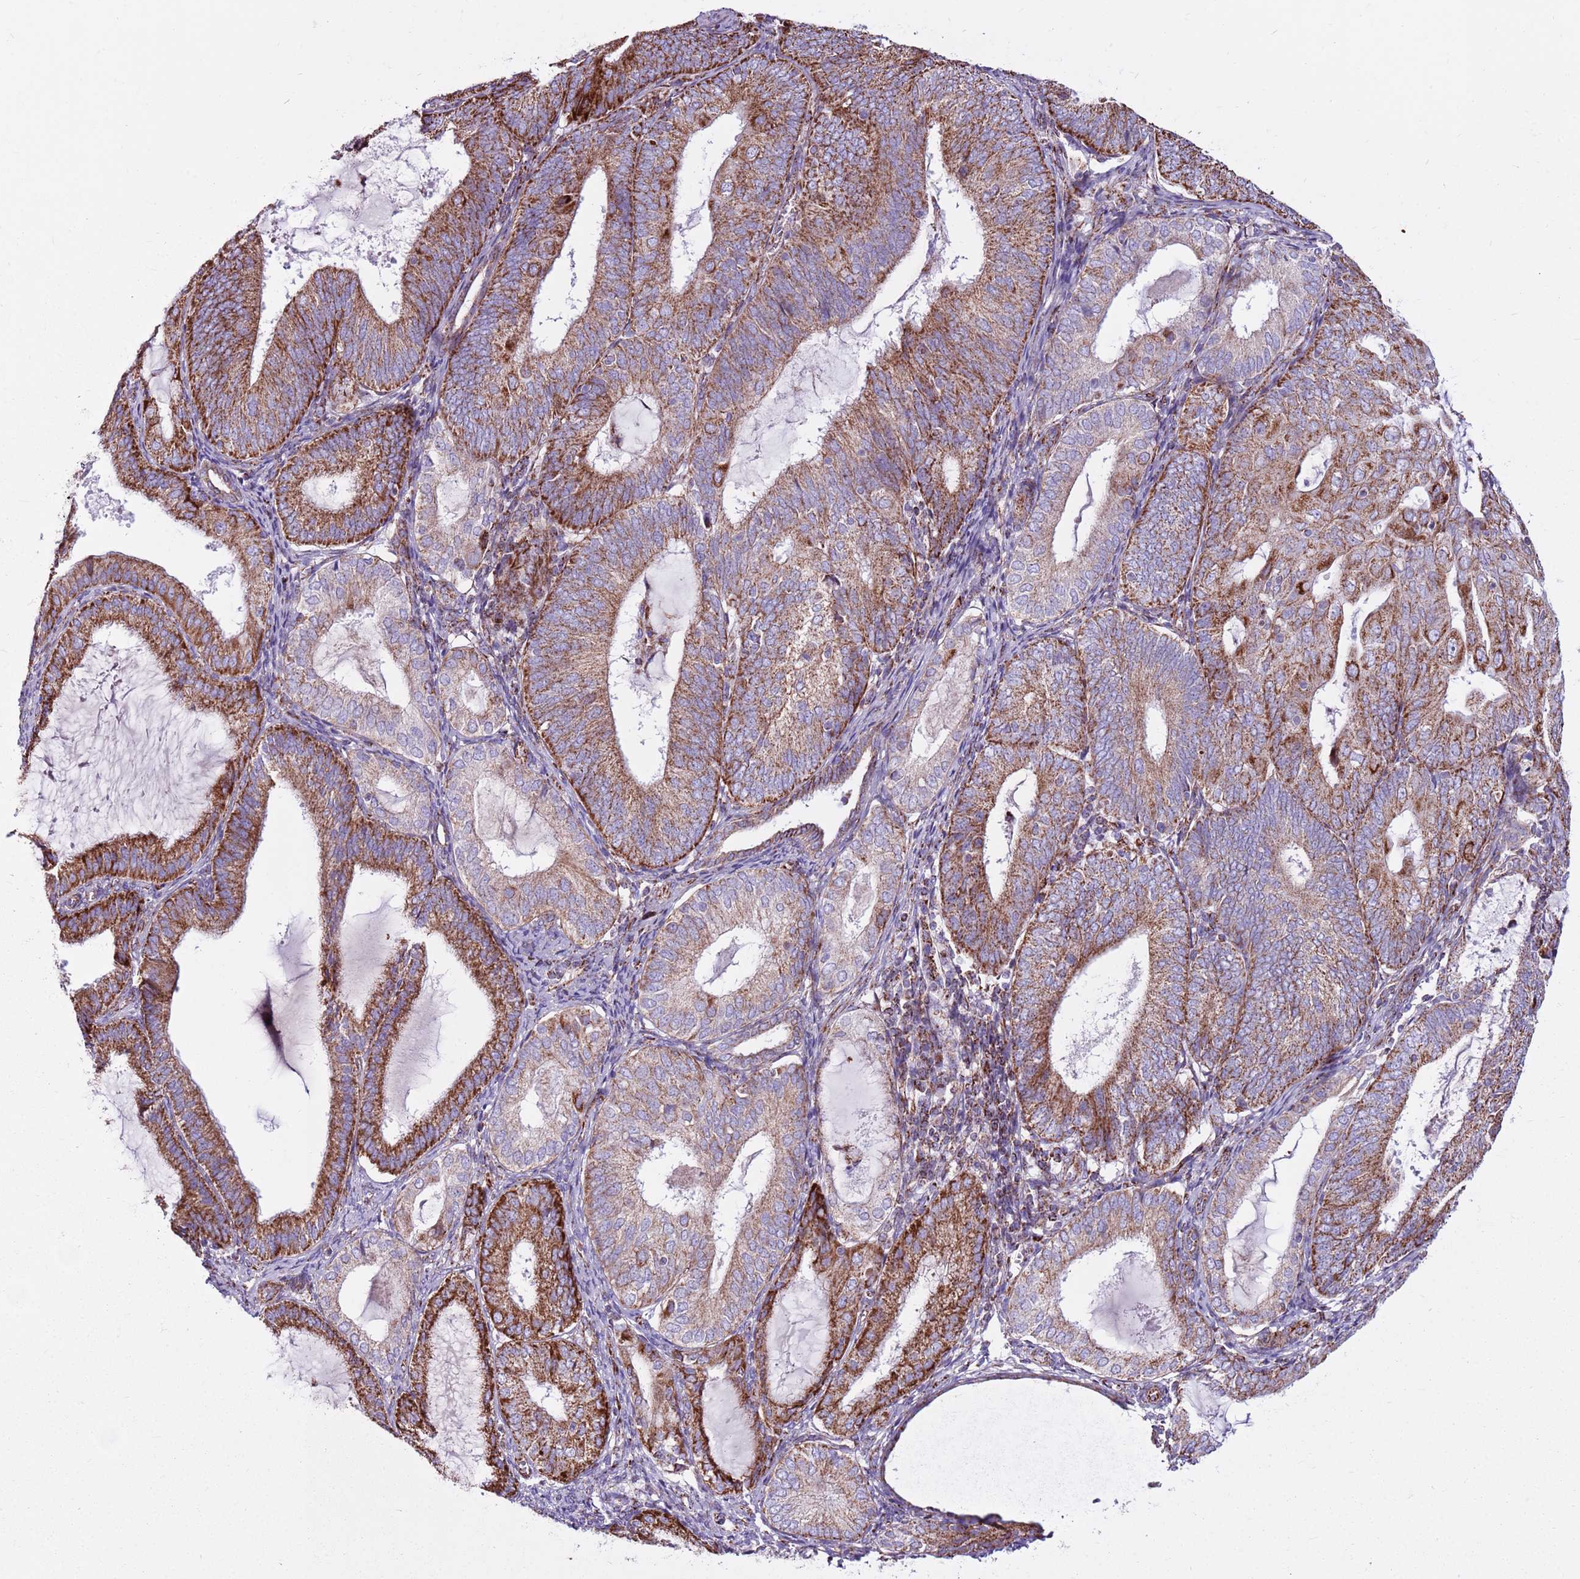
{"staining": {"intensity": "strong", "quantity": ">75%", "location": "cytoplasmic/membranous"}, "tissue": "endometrial cancer", "cell_type": "Tumor cells", "image_type": "cancer", "snomed": [{"axis": "morphology", "description": "Adenocarcinoma, NOS"}, {"axis": "topography", "description": "Endometrium"}], "caption": "Endometrial adenocarcinoma tissue reveals strong cytoplasmic/membranous staining in about >75% of tumor cells The staining was performed using DAB to visualize the protein expression in brown, while the nuclei were stained in blue with hematoxylin (Magnification: 20x).", "gene": "HECTD4", "patient": {"sex": "female", "age": 81}}